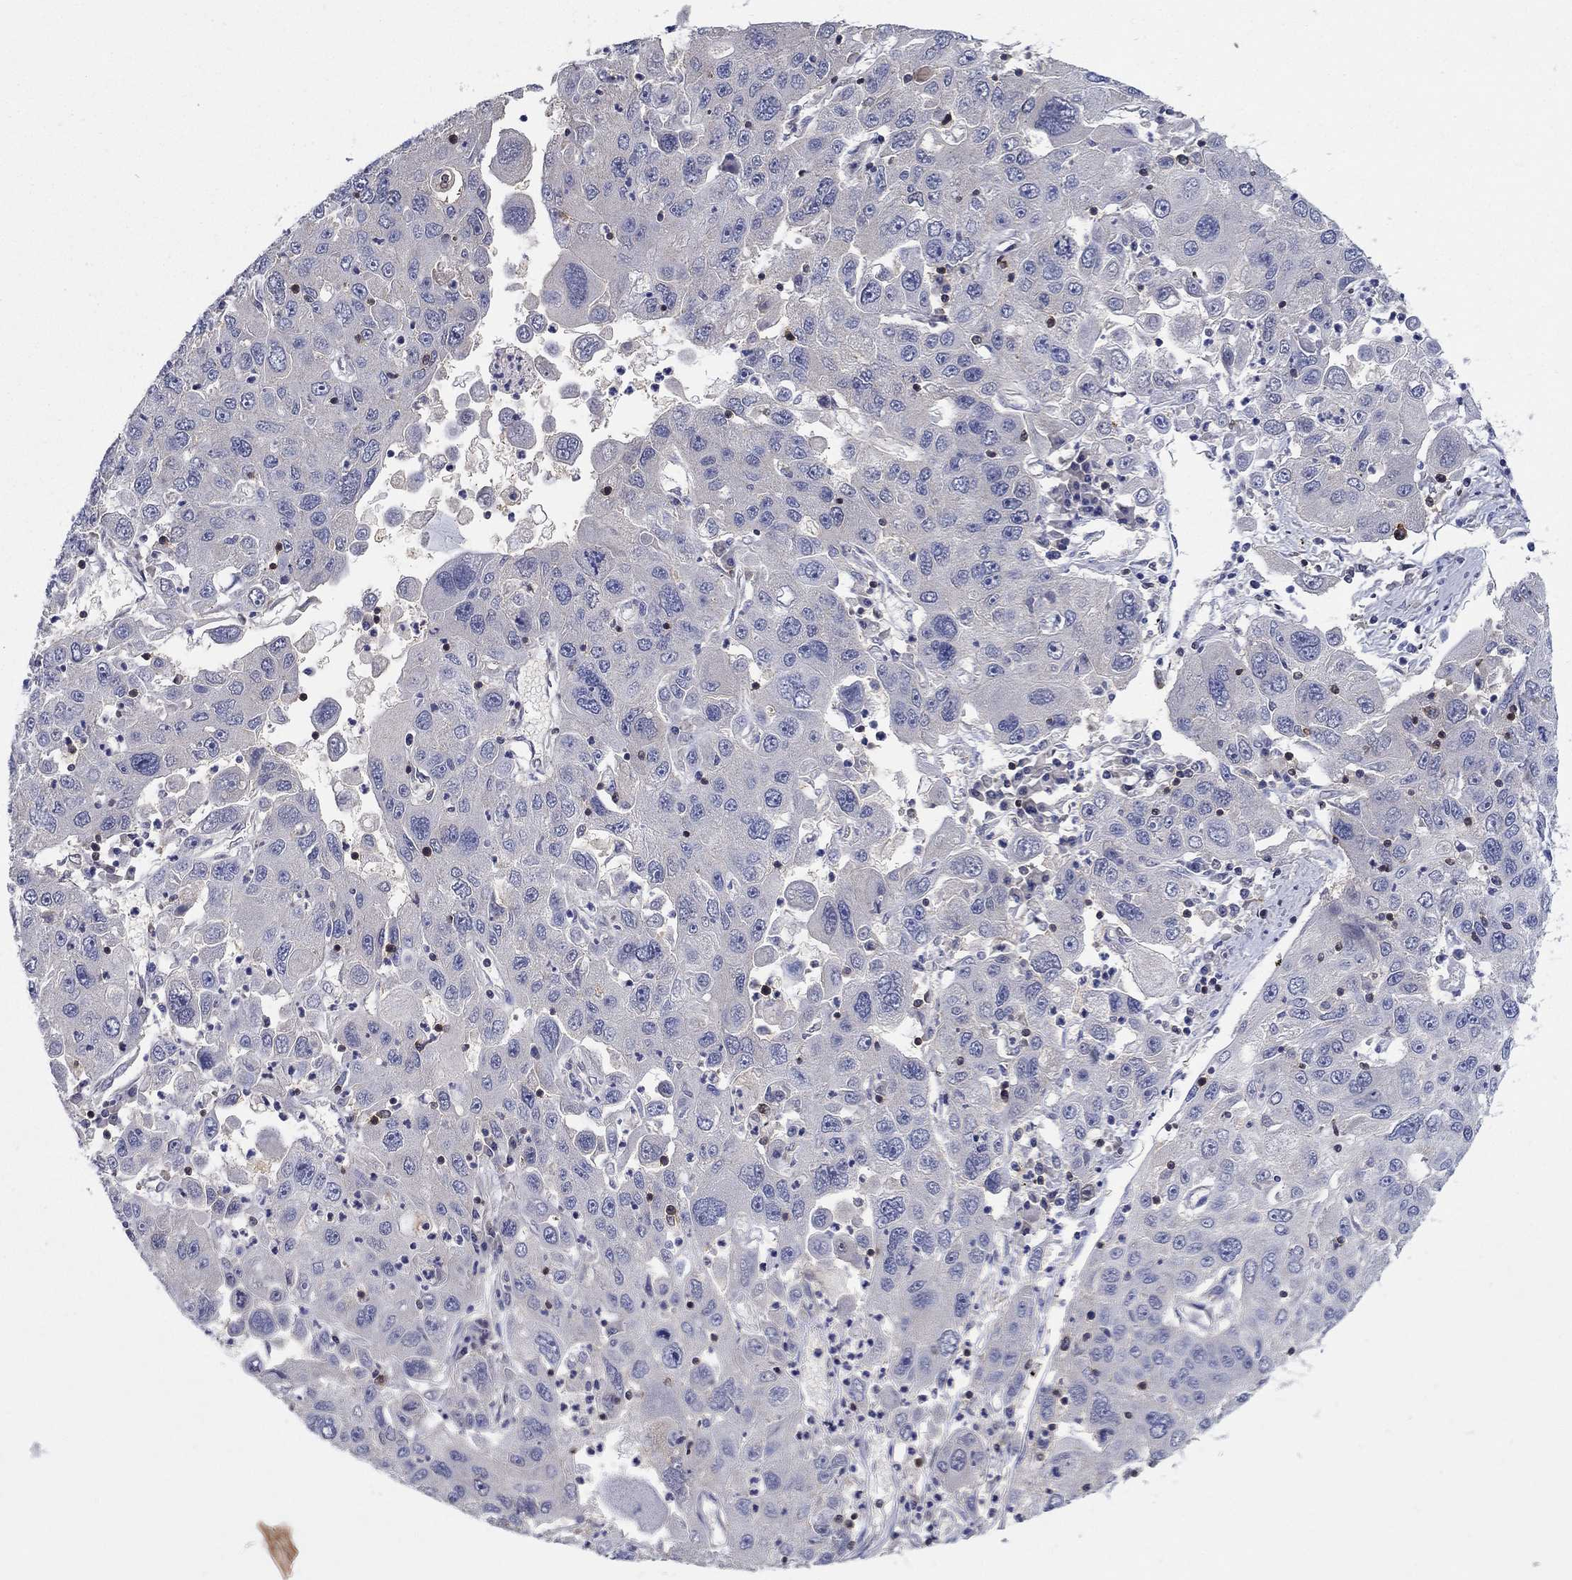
{"staining": {"intensity": "negative", "quantity": "none", "location": "none"}, "tissue": "stomach cancer", "cell_type": "Tumor cells", "image_type": "cancer", "snomed": [{"axis": "morphology", "description": "Adenocarcinoma, NOS"}, {"axis": "topography", "description": "Stomach"}], "caption": "Protein analysis of stomach cancer (adenocarcinoma) exhibits no significant positivity in tumor cells.", "gene": "AGFG2", "patient": {"sex": "male", "age": 56}}